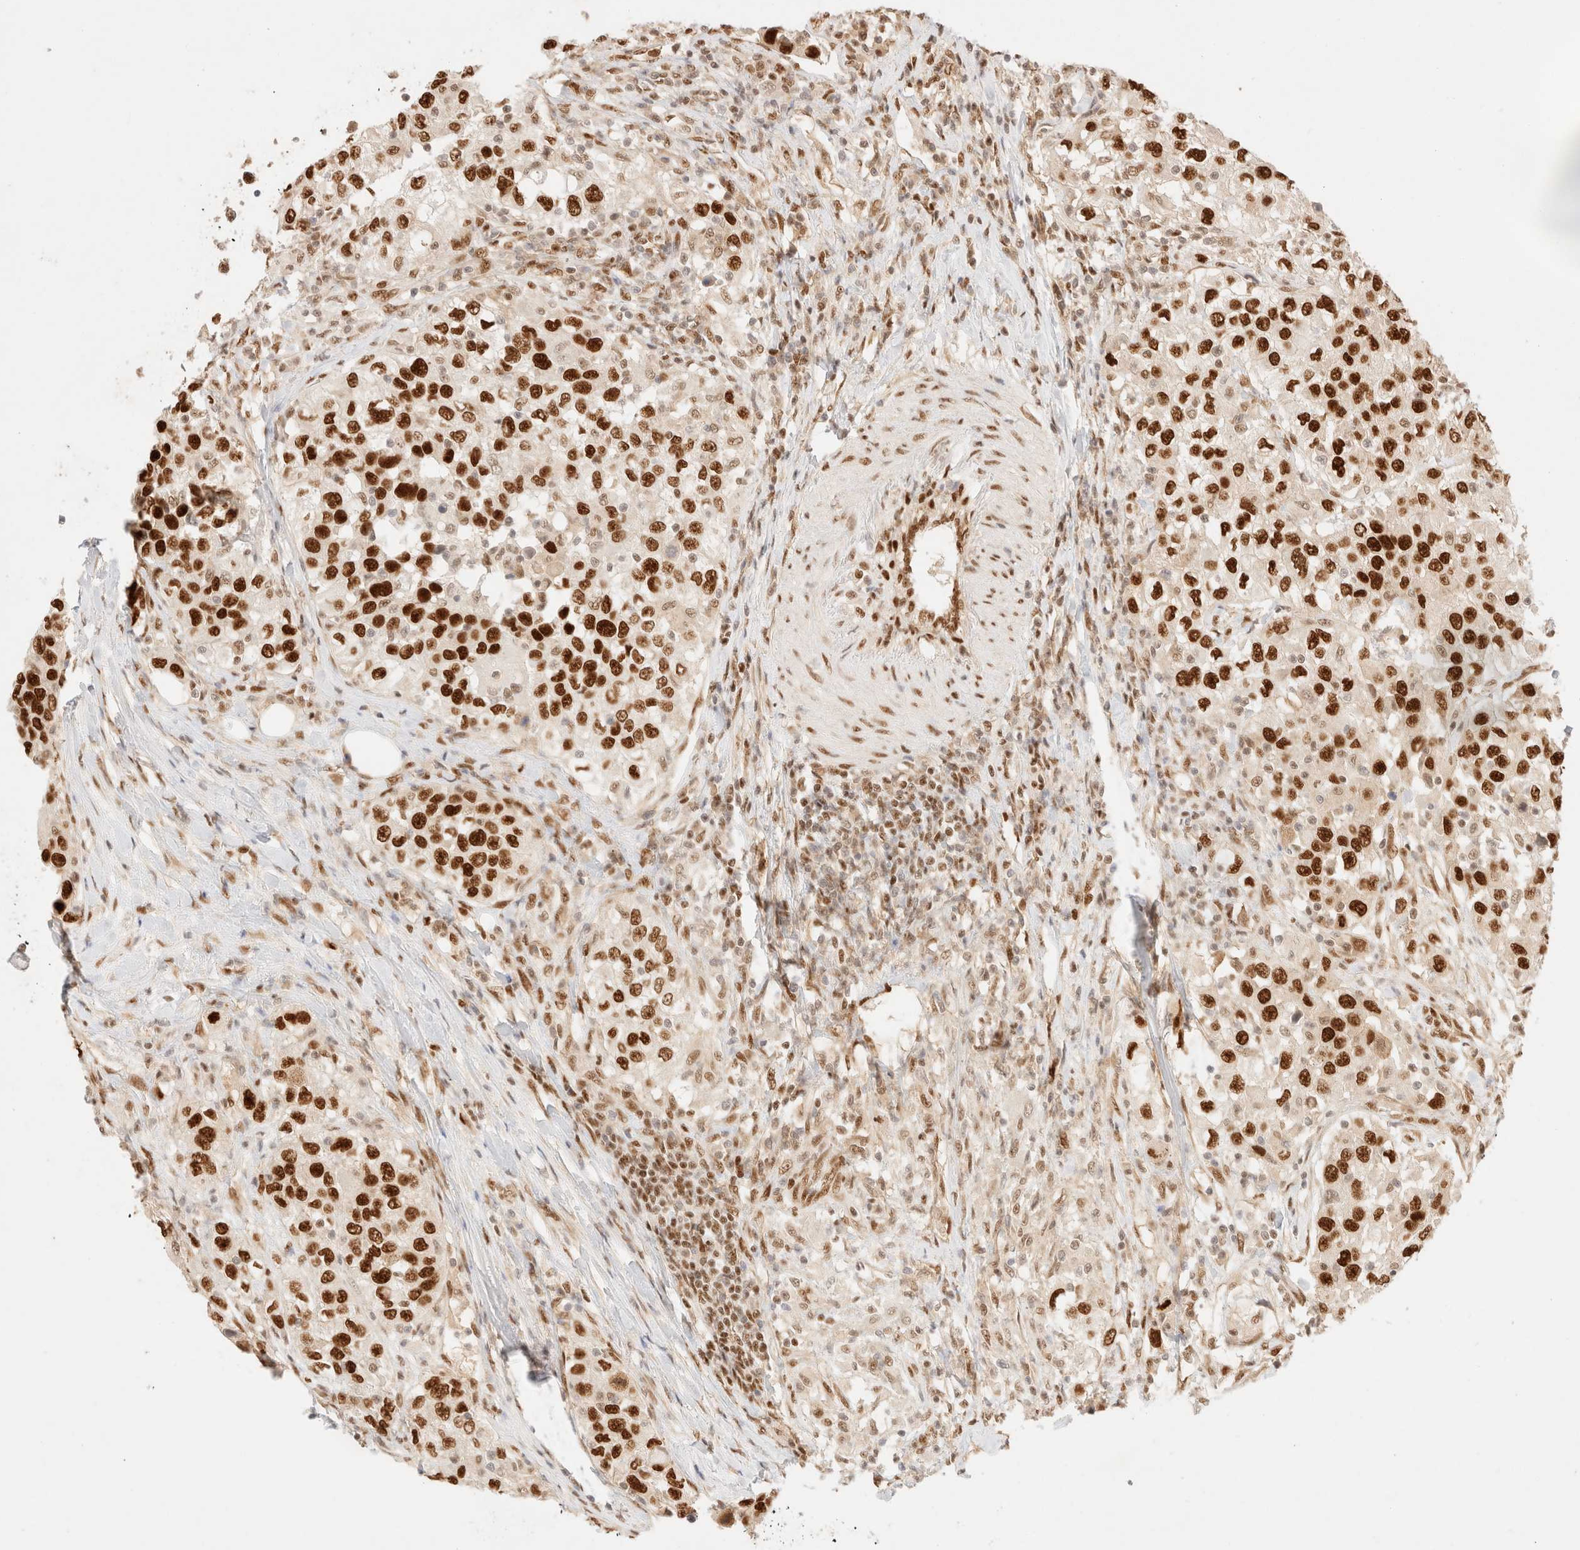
{"staining": {"intensity": "strong", "quantity": ">75%", "location": "nuclear"}, "tissue": "urothelial cancer", "cell_type": "Tumor cells", "image_type": "cancer", "snomed": [{"axis": "morphology", "description": "Urothelial carcinoma, High grade"}, {"axis": "topography", "description": "Urinary bladder"}], "caption": "Tumor cells display high levels of strong nuclear staining in approximately >75% of cells in human urothelial cancer.", "gene": "ZNF768", "patient": {"sex": "female", "age": 80}}